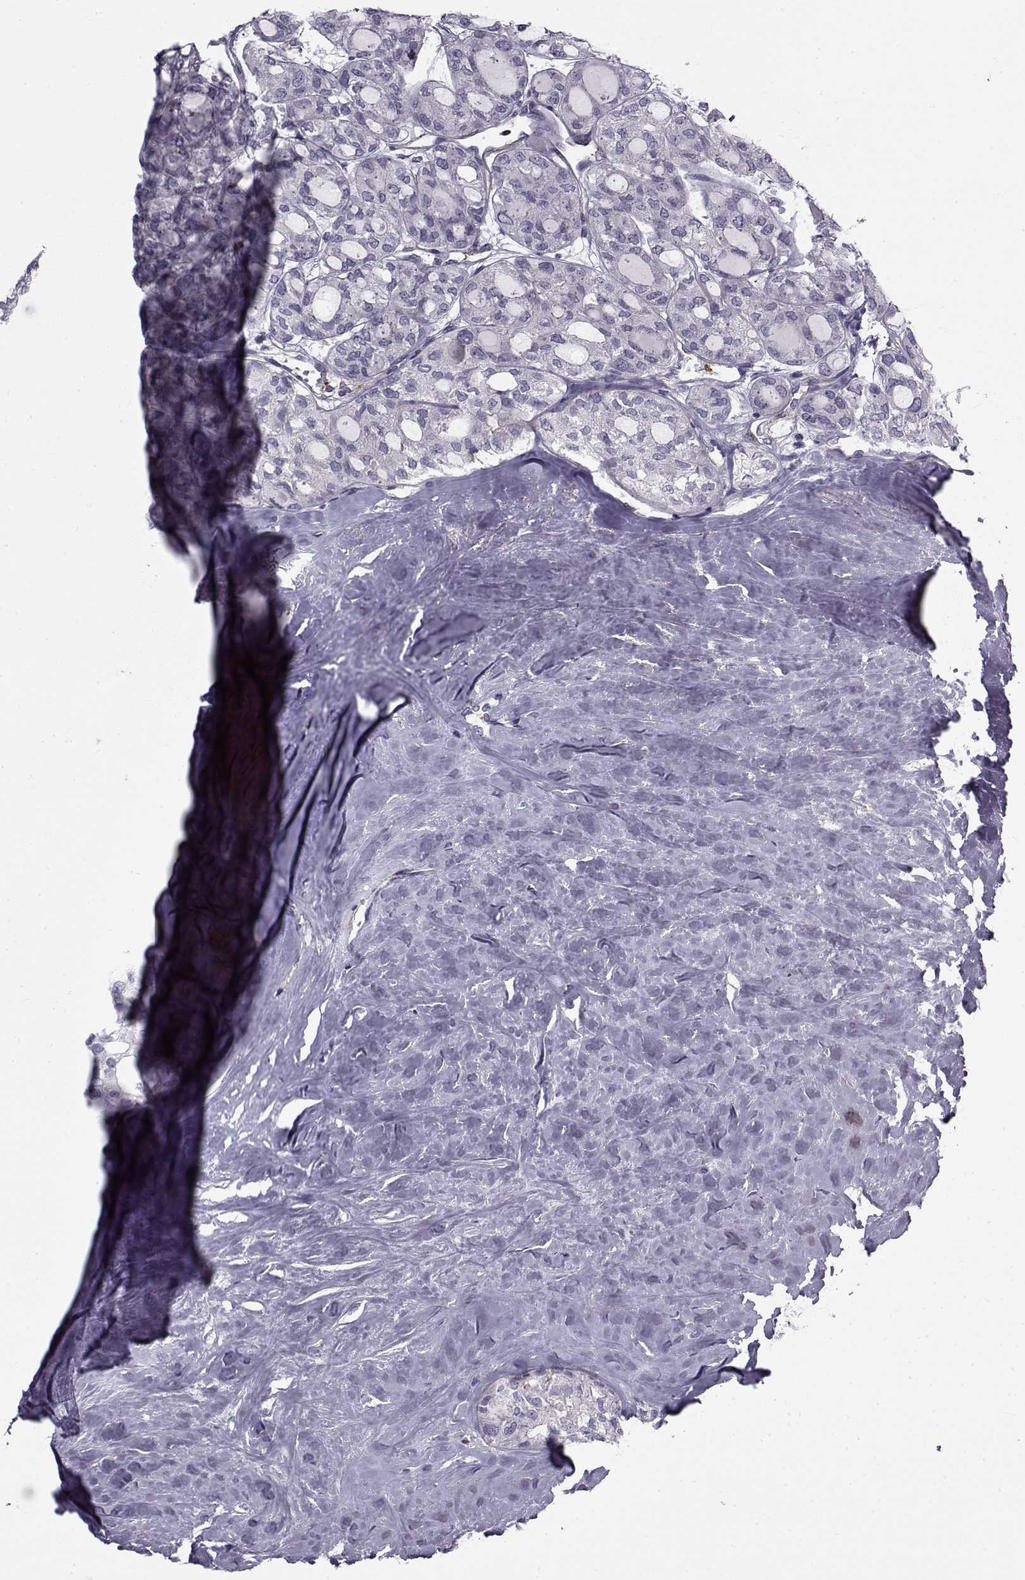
{"staining": {"intensity": "negative", "quantity": "none", "location": "none"}, "tissue": "thyroid cancer", "cell_type": "Tumor cells", "image_type": "cancer", "snomed": [{"axis": "morphology", "description": "Follicular adenoma carcinoma, NOS"}, {"axis": "topography", "description": "Thyroid gland"}], "caption": "Thyroid follicular adenoma carcinoma was stained to show a protein in brown. There is no significant expression in tumor cells.", "gene": "LRRC27", "patient": {"sex": "male", "age": 75}}